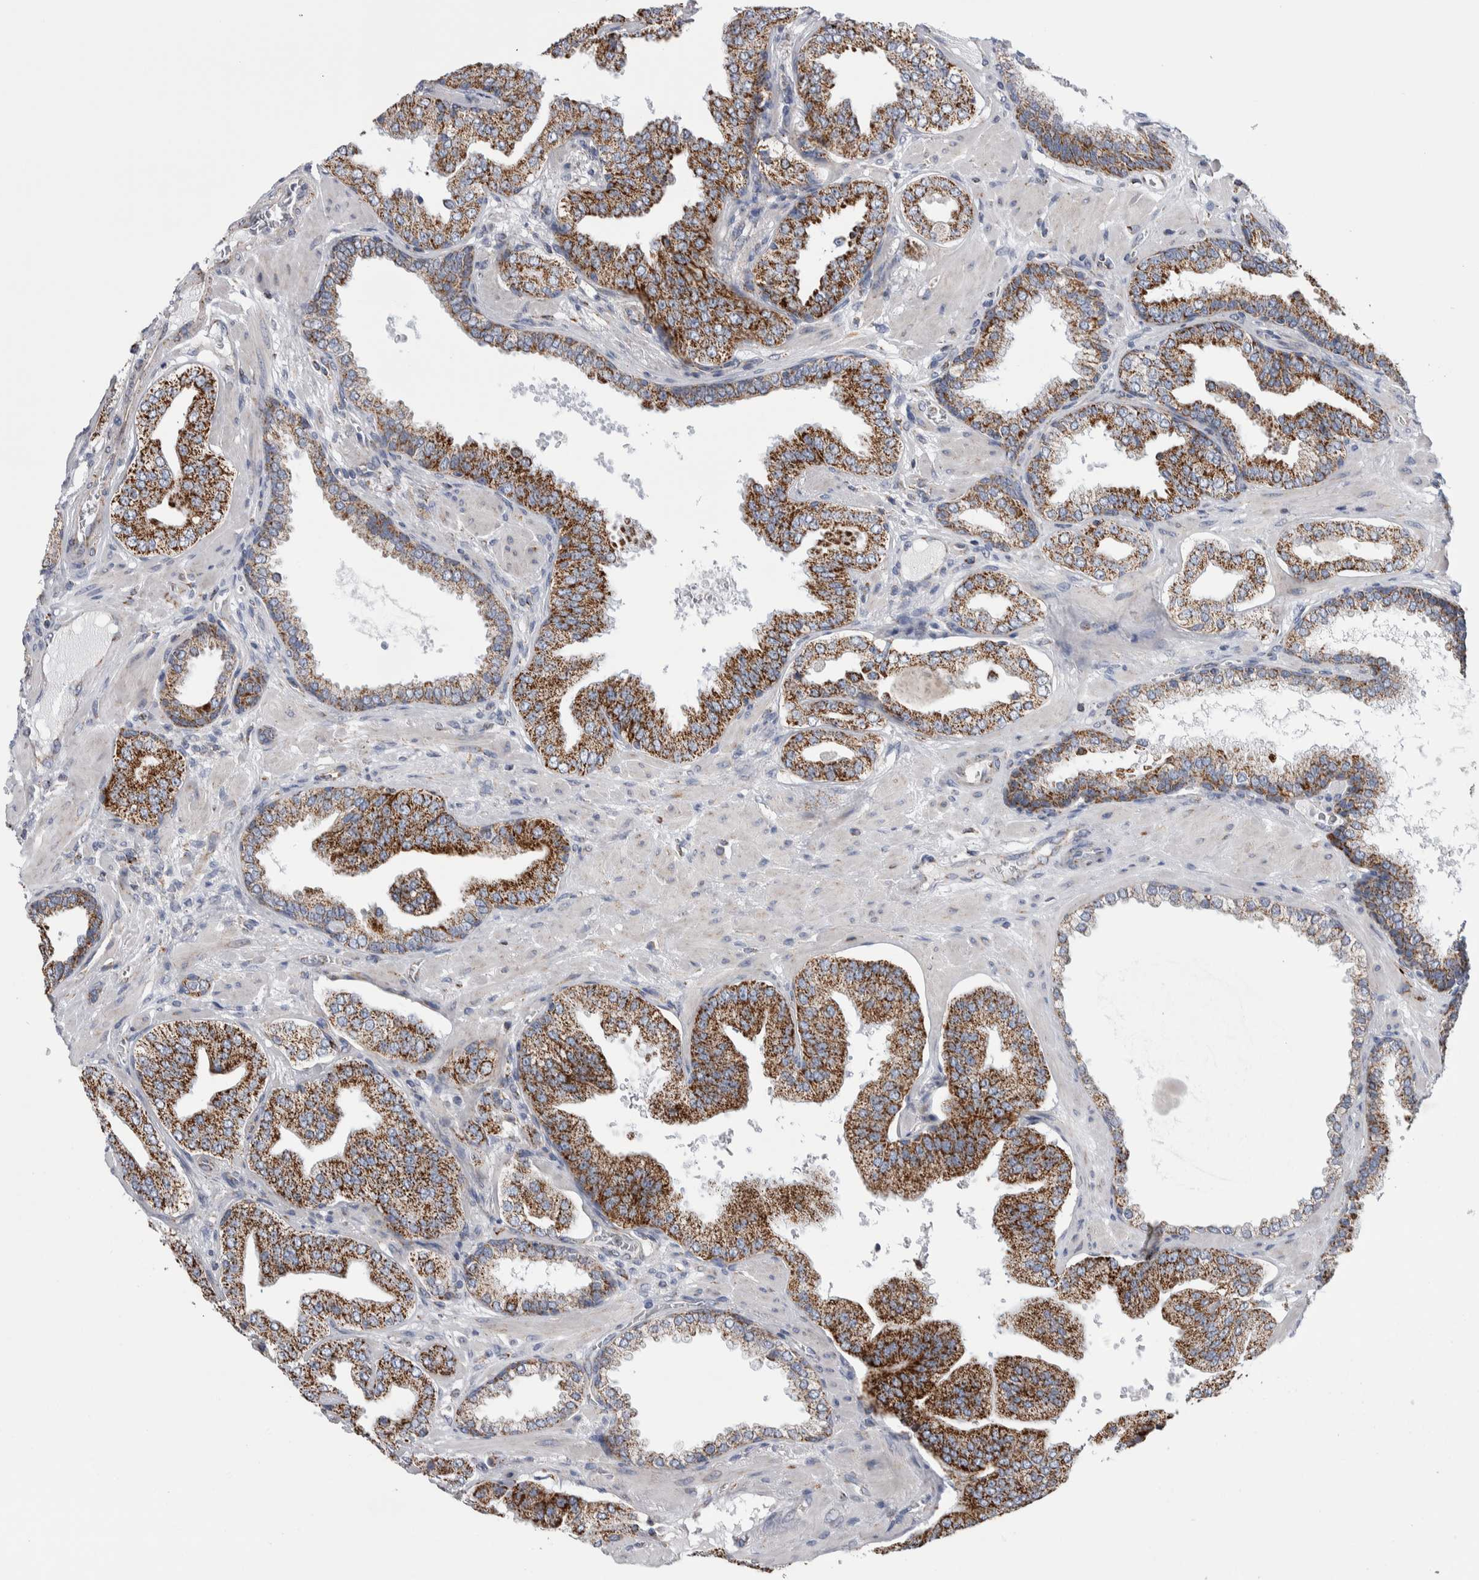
{"staining": {"intensity": "moderate", "quantity": ">75%", "location": "cytoplasmic/membranous"}, "tissue": "prostate cancer", "cell_type": "Tumor cells", "image_type": "cancer", "snomed": [{"axis": "morphology", "description": "Adenocarcinoma, Low grade"}, {"axis": "topography", "description": "Prostate"}], "caption": "An immunohistochemistry (IHC) image of neoplastic tissue is shown. Protein staining in brown highlights moderate cytoplasmic/membranous positivity in low-grade adenocarcinoma (prostate) within tumor cells.", "gene": "ETFA", "patient": {"sex": "male", "age": 62}}